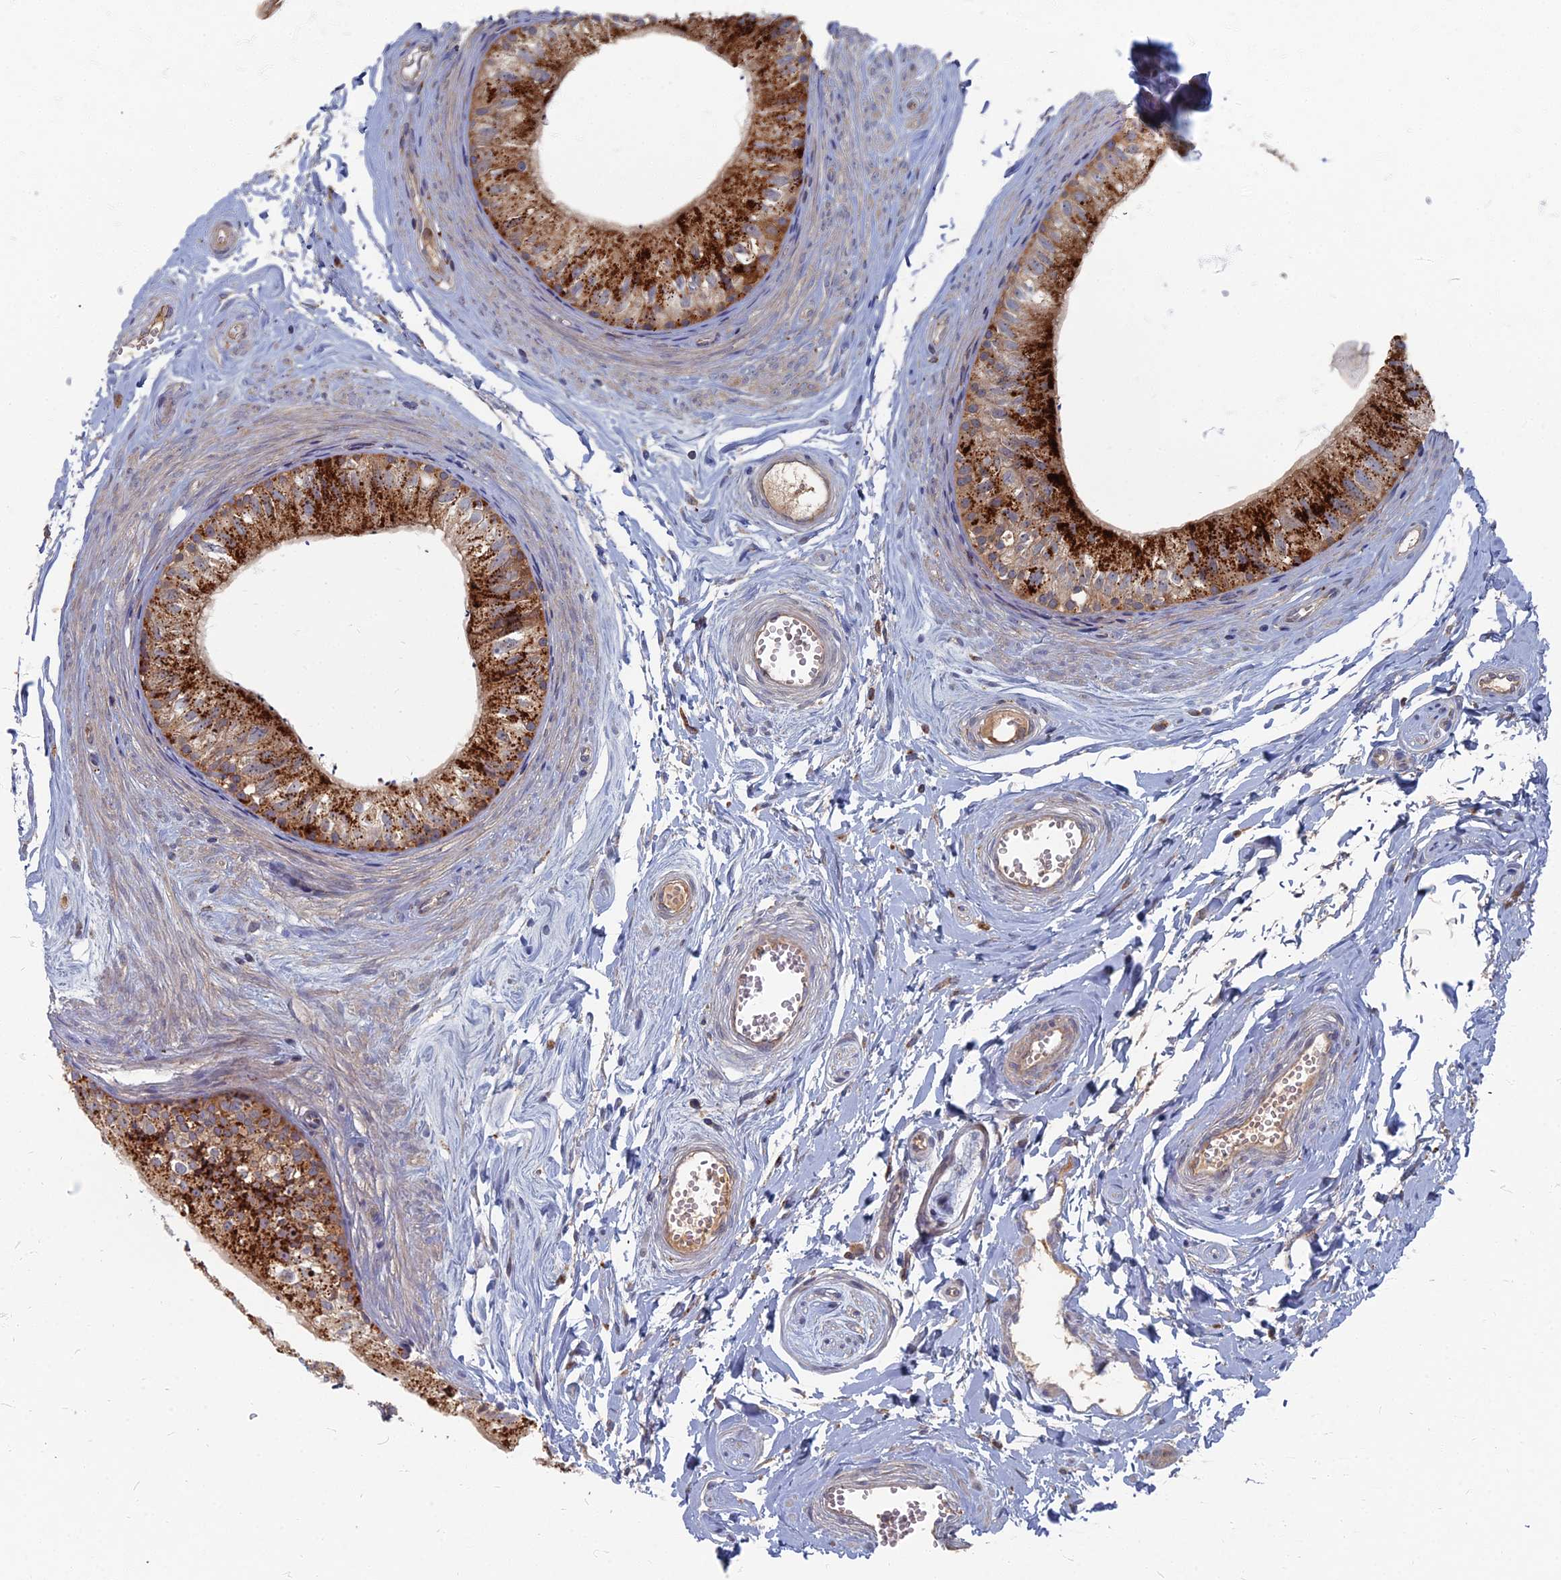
{"staining": {"intensity": "strong", "quantity": ">75%", "location": "cytoplasmic/membranous"}, "tissue": "epididymis", "cell_type": "Glandular cells", "image_type": "normal", "snomed": [{"axis": "morphology", "description": "Normal tissue, NOS"}, {"axis": "topography", "description": "Epididymis"}], "caption": "Benign epididymis demonstrates strong cytoplasmic/membranous positivity in approximately >75% of glandular cells The protein is shown in brown color, while the nuclei are stained blue..", "gene": "PPCDC", "patient": {"sex": "male", "age": 56}}